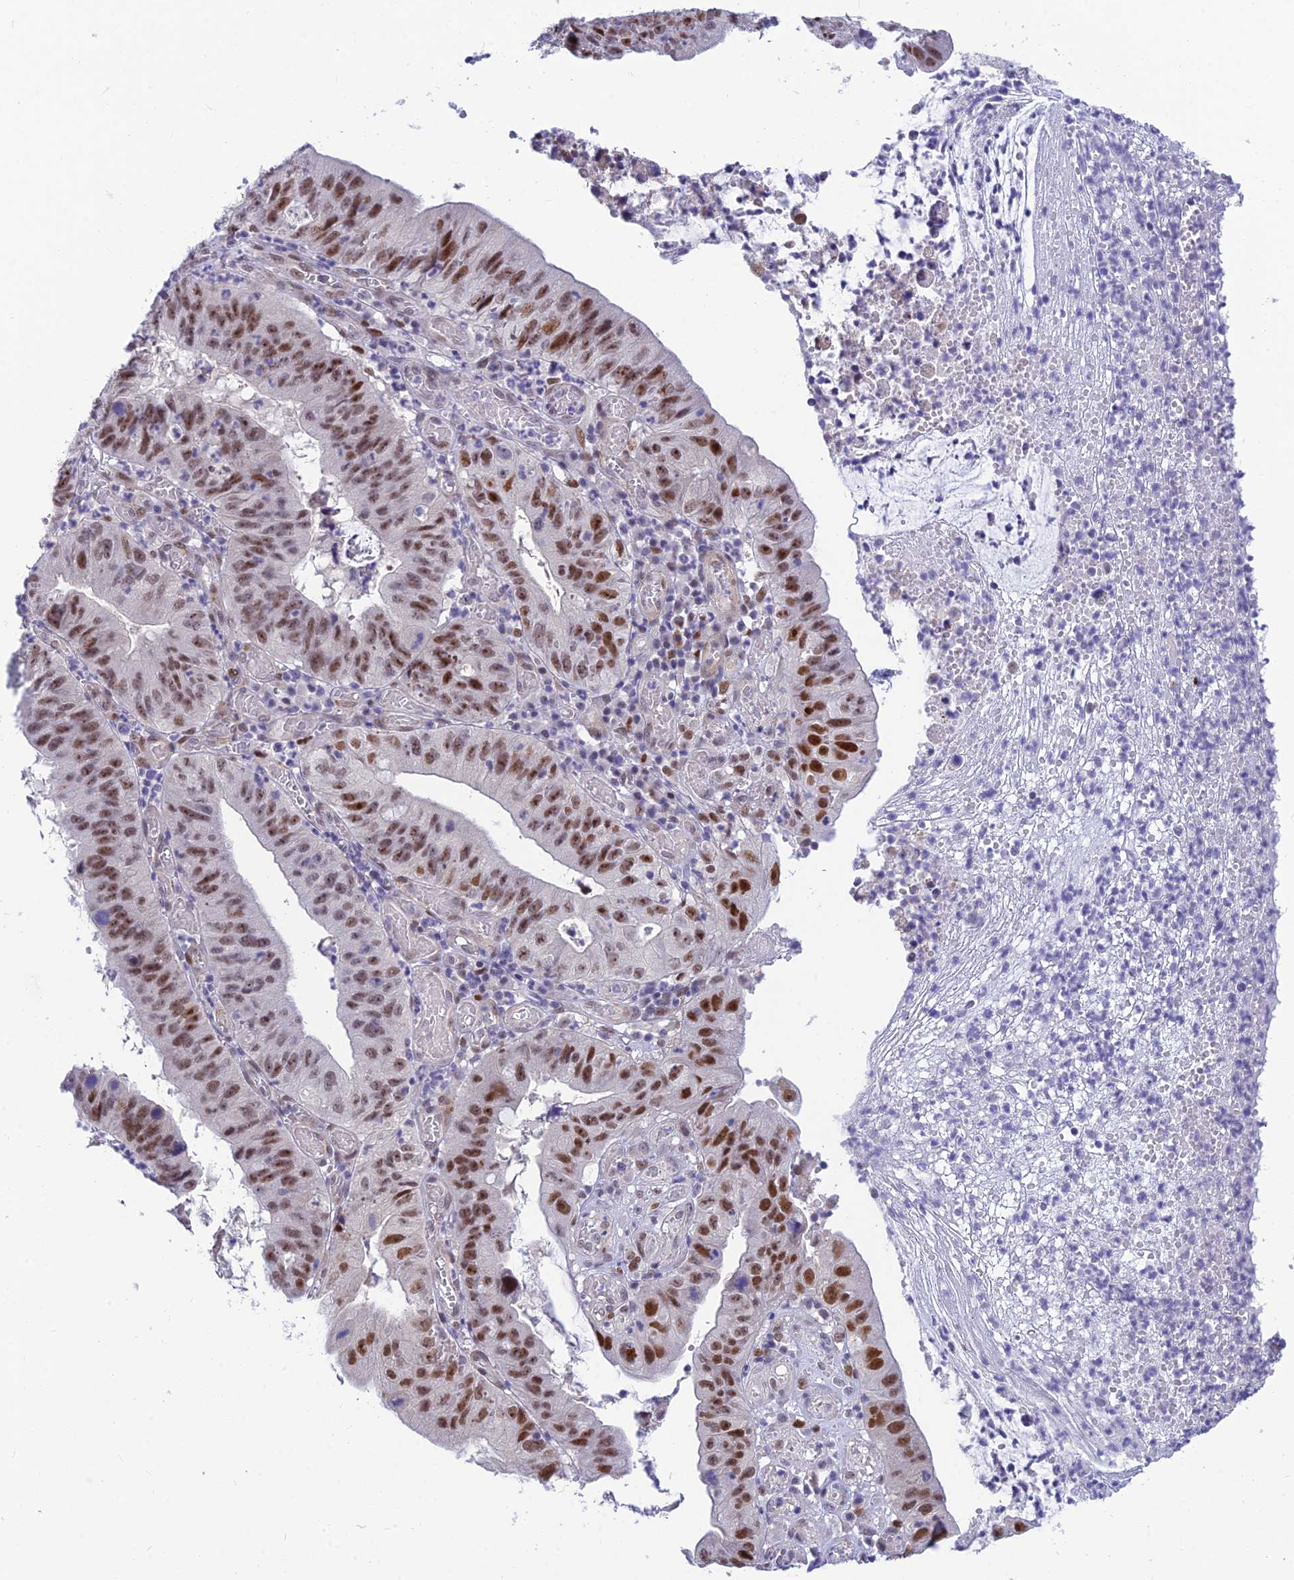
{"staining": {"intensity": "moderate", "quantity": ">75%", "location": "nuclear"}, "tissue": "stomach cancer", "cell_type": "Tumor cells", "image_type": "cancer", "snomed": [{"axis": "morphology", "description": "Adenocarcinoma, NOS"}, {"axis": "topography", "description": "Stomach"}], "caption": "Protein staining by IHC reveals moderate nuclear positivity in about >75% of tumor cells in stomach cancer (adenocarcinoma).", "gene": "CLK4", "patient": {"sex": "male", "age": 59}}